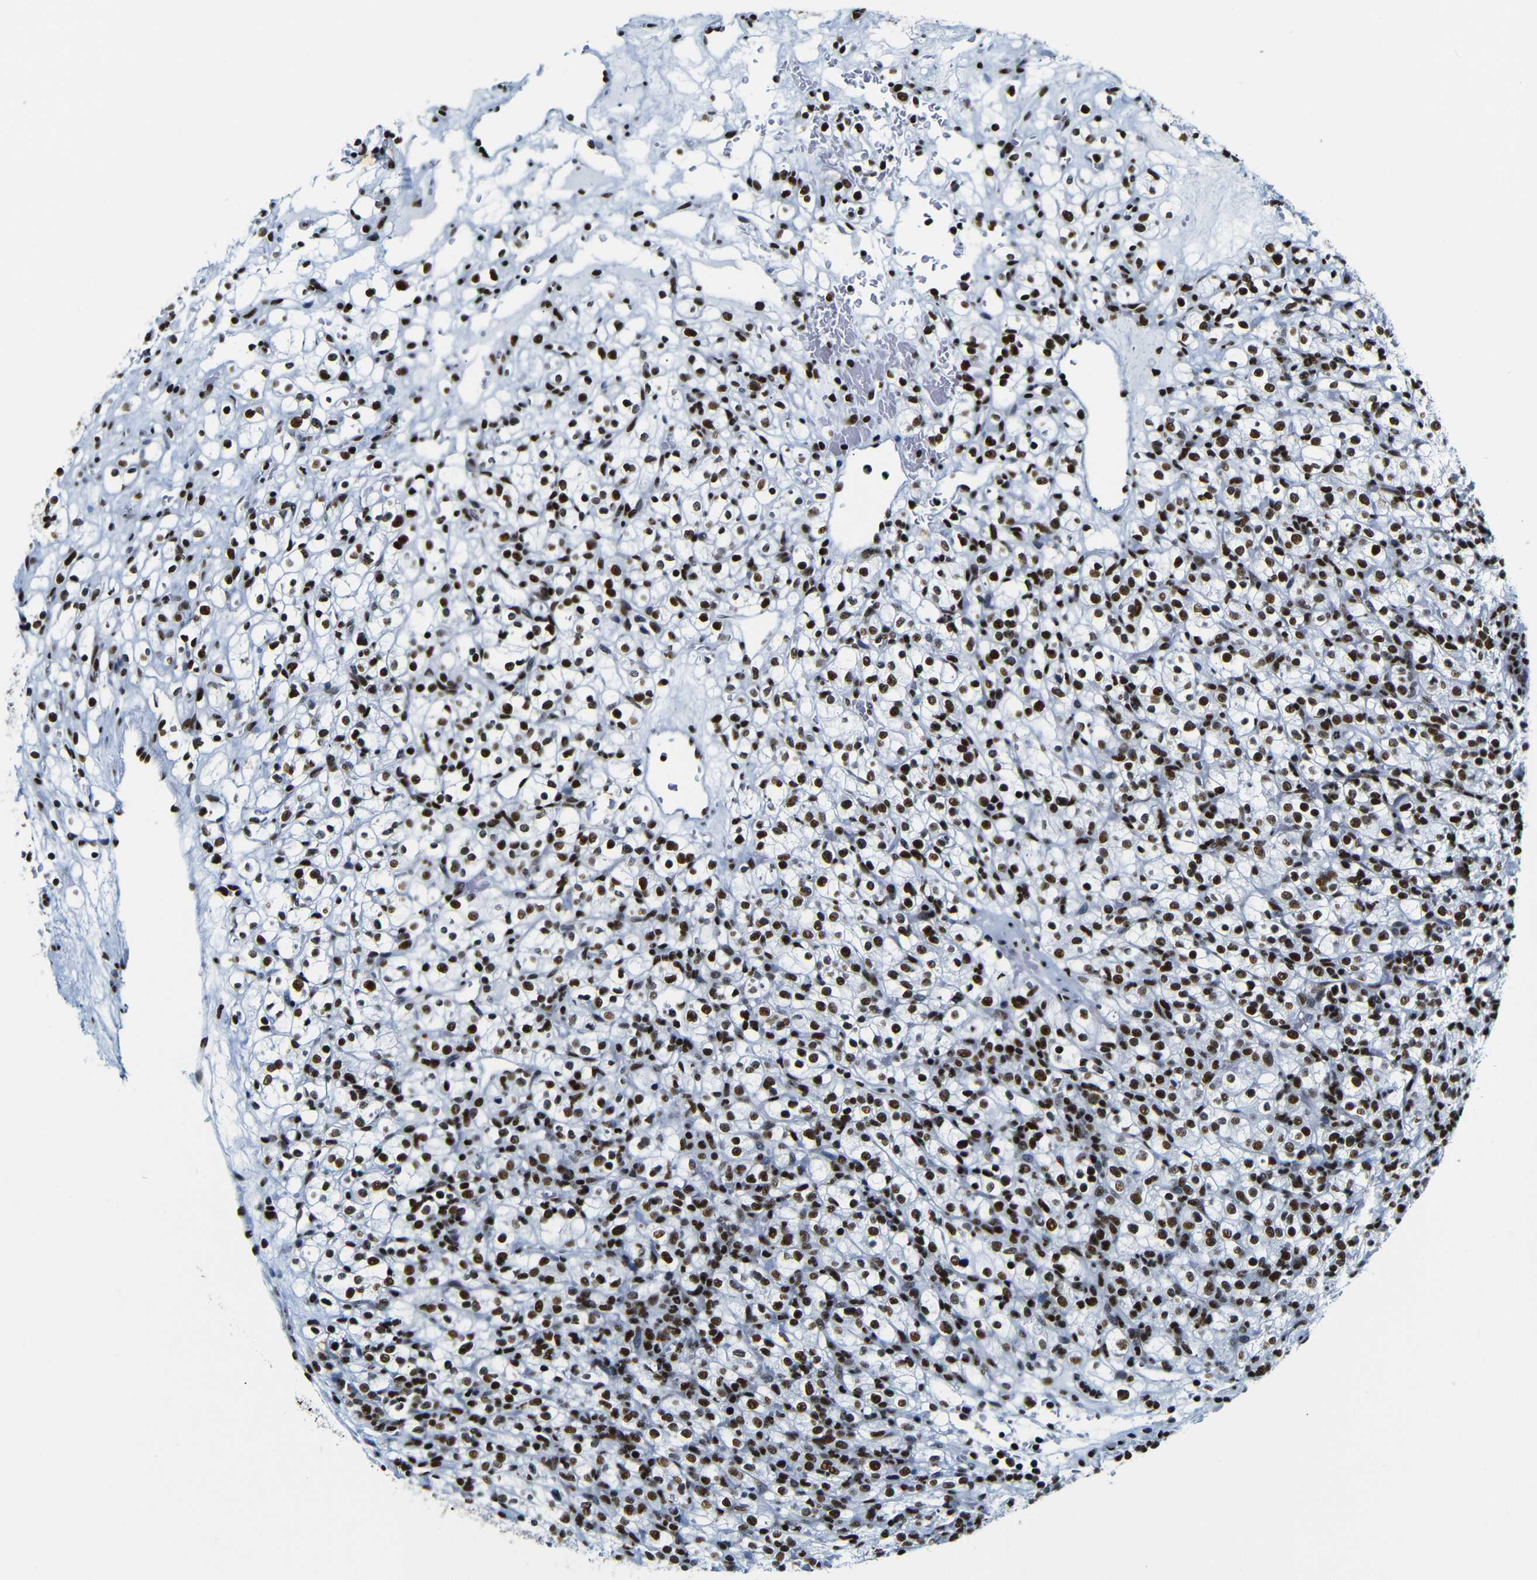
{"staining": {"intensity": "strong", "quantity": ">75%", "location": "nuclear"}, "tissue": "renal cancer", "cell_type": "Tumor cells", "image_type": "cancer", "snomed": [{"axis": "morphology", "description": "Normal tissue, NOS"}, {"axis": "morphology", "description": "Adenocarcinoma, NOS"}, {"axis": "topography", "description": "Kidney"}], "caption": "Protein analysis of renal cancer (adenocarcinoma) tissue exhibits strong nuclear staining in about >75% of tumor cells.", "gene": "SRSF1", "patient": {"sex": "female", "age": 72}}